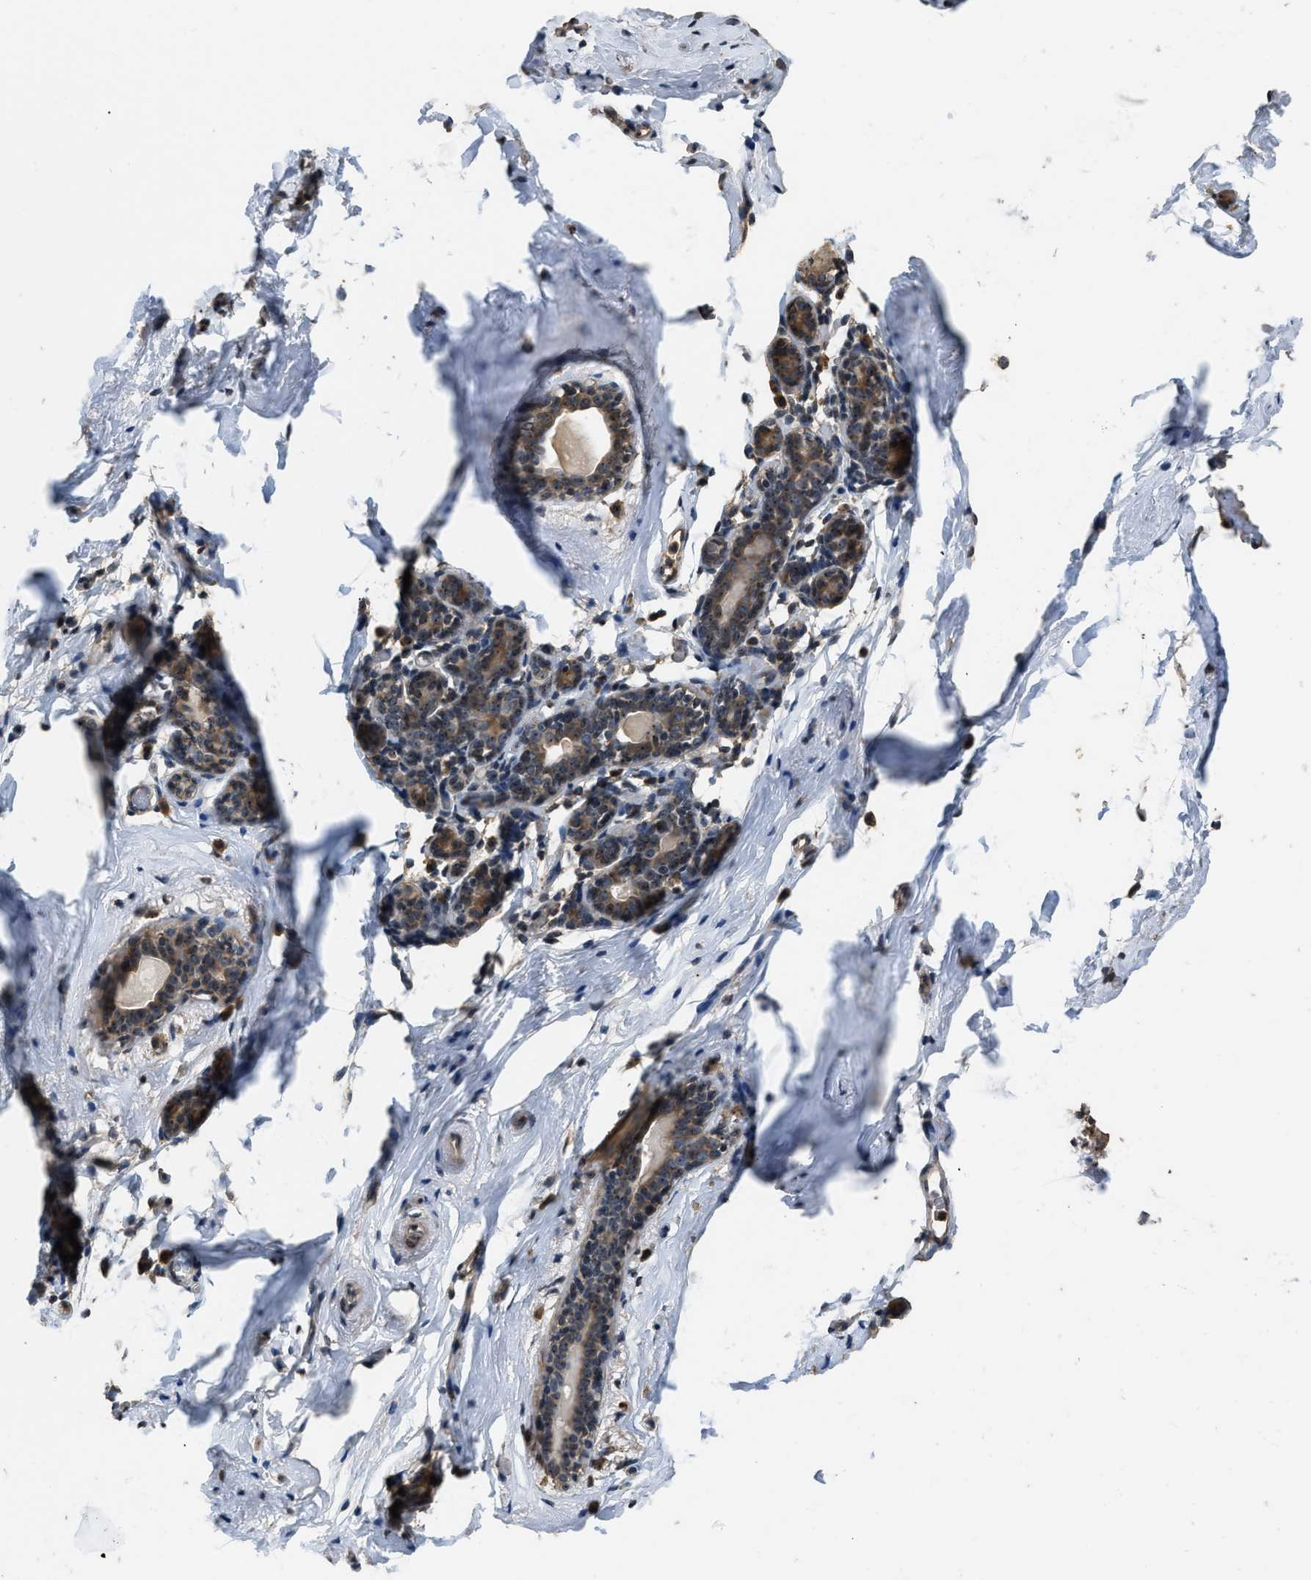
{"staining": {"intensity": "moderate", "quantity": ">75%", "location": "cytoplasmic/membranous,nuclear"}, "tissue": "breast", "cell_type": "Glandular cells", "image_type": "normal", "snomed": [{"axis": "morphology", "description": "Normal tissue, NOS"}, {"axis": "topography", "description": "Breast"}], "caption": "IHC of unremarkable human breast exhibits medium levels of moderate cytoplasmic/membranous,nuclear expression in approximately >75% of glandular cells.", "gene": "DENND6B", "patient": {"sex": "female", "age": 62}}